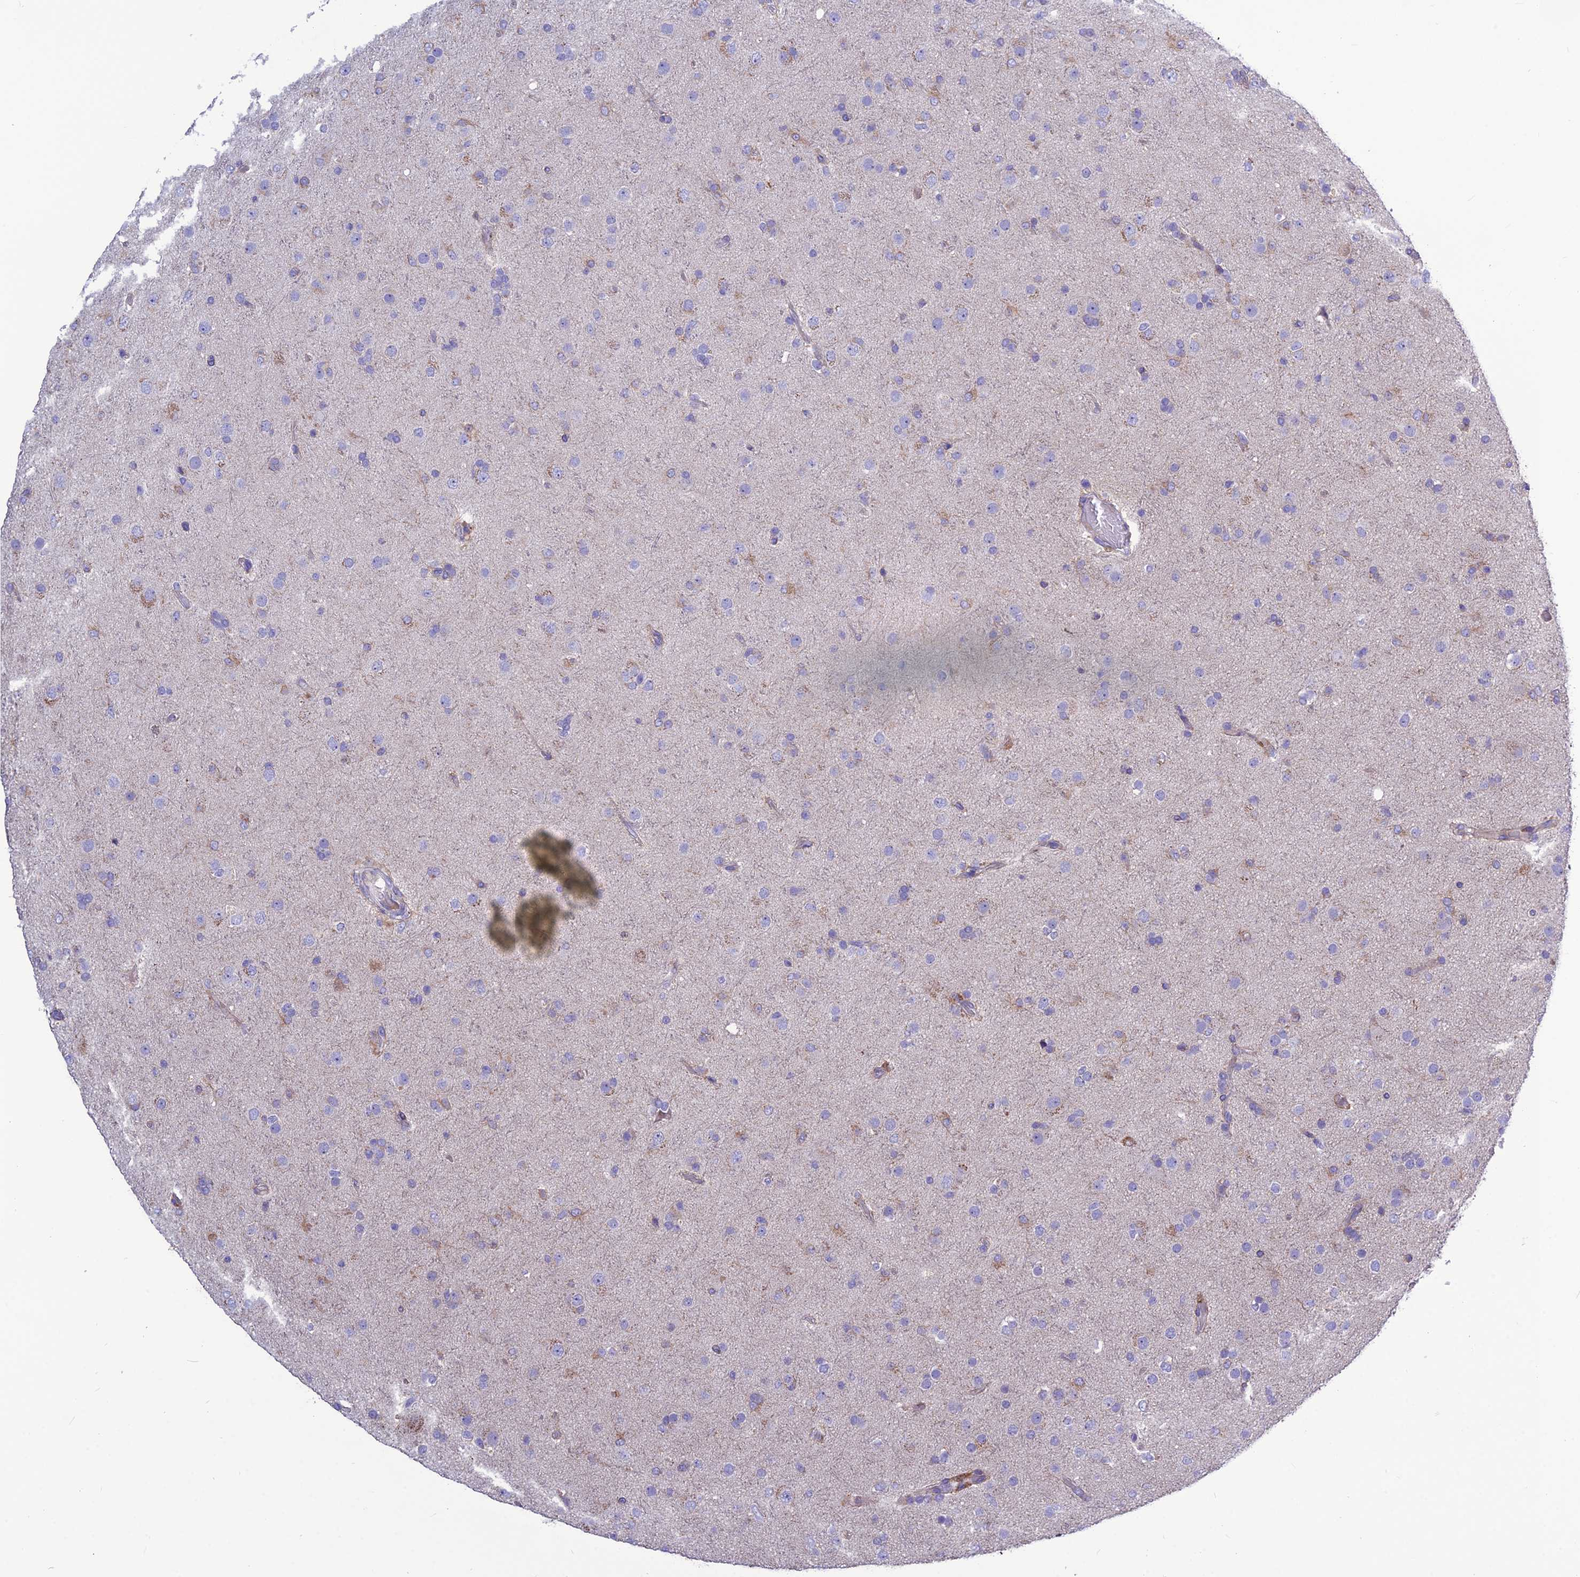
{"staining": {"intensity": "negative", "quantity": "none", "location": "none"}, "tissue": "glioma", "cell_type": "Tumor cells", "image_type": "cancer", "snomed": [{"axis": "morphology", "description": "Glioma, malignant, Low grade"}, {"axis": "topography", "description": "Brain"}], "caption": "A micrograph of human glioma is negative for staining in tumor cells.", "gene": "BHMT2", "patient": {"sex": "male", "age": 65}}